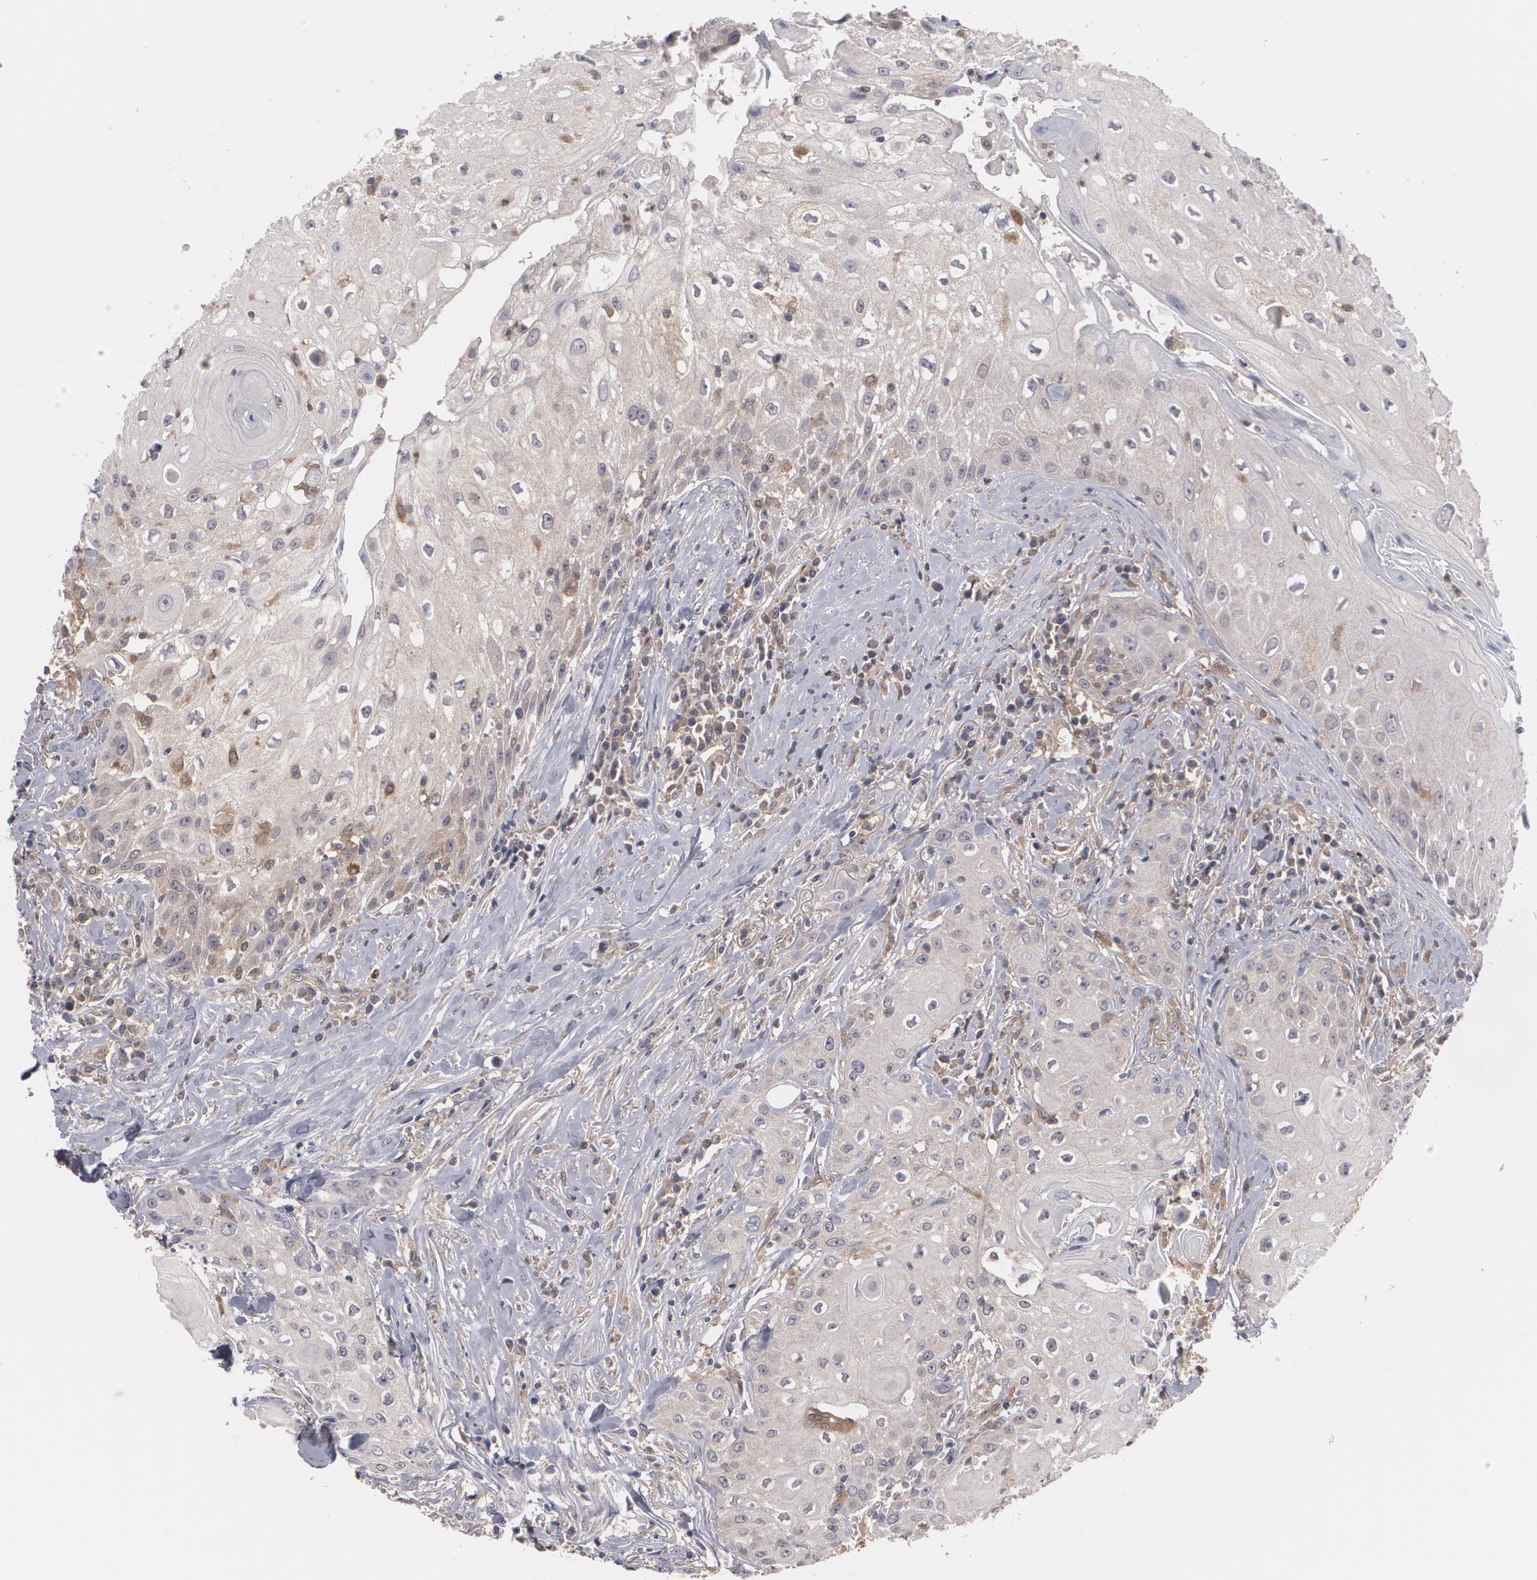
{"staining": {"intensity": "weak", "quantity": ">75%", "location": "cytoplasmic/membranous"}, "tissue": "head and neck cancer", "cell_type": "Tumor cells", "image_type": "cancer", "snomed": [{"axis": "morphology", "description": "Squamous cell carcinoma, NOS"}, {"axis": "topography", "description": "Oral tissue"}, {"axis": "topography", "description": "Head-Neck"}], "caption": "Tumor cells exhibit low levels of weak cytoplasmic/membranous expression in approximately >75% of cells in squamous cell carcinoma (head and neck). Immunohistochemistry stains the protein of interest in brown and the nuclei are stained blue.", "gene": "HTT", "patient": {"sex": "female", "age": 82}}